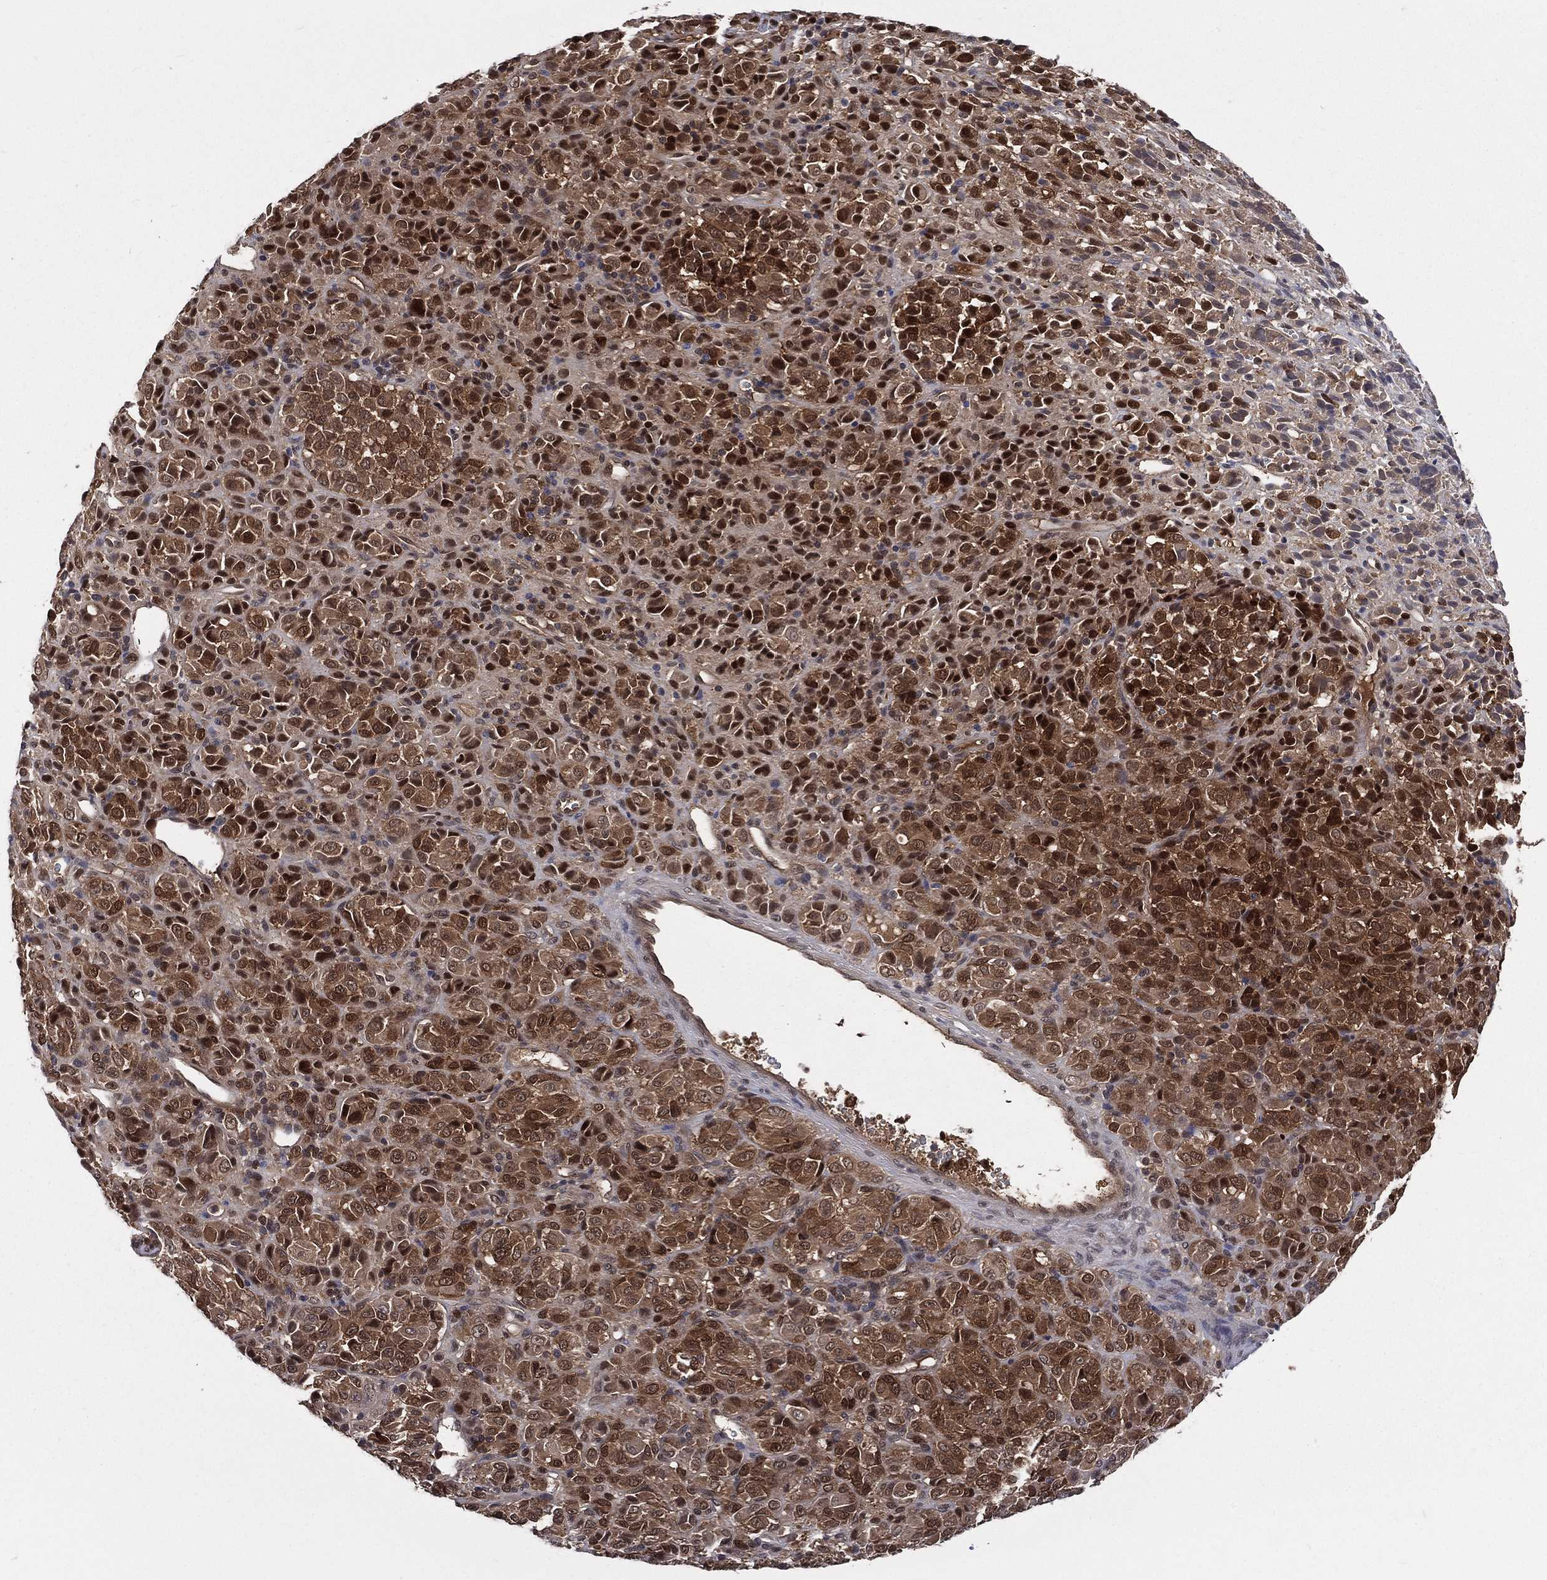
{"staining": {"intensity": "strong", "quantity": ">75%", "location": "cytoplasmic/membranous,nuclear"}, "tissue": "melanoma", "cell_type": "Tumor cells", "image_type": "cancer", "snomed": [{"axis": "morphology", "description": "Malignant melanoma, Metastatic site"}, {"axis": "topography", "description": "Brain"}], "caption": "IHC micrograph of human malignant melanoma (metastatic site) stained for a protein (brown), which reveals high levels of strong cytoplasmic/membranous and nuclear staining in about >75% of tumor cells.", "gene": "MTAP", "patient": {"sex": "female", "age": 56}}